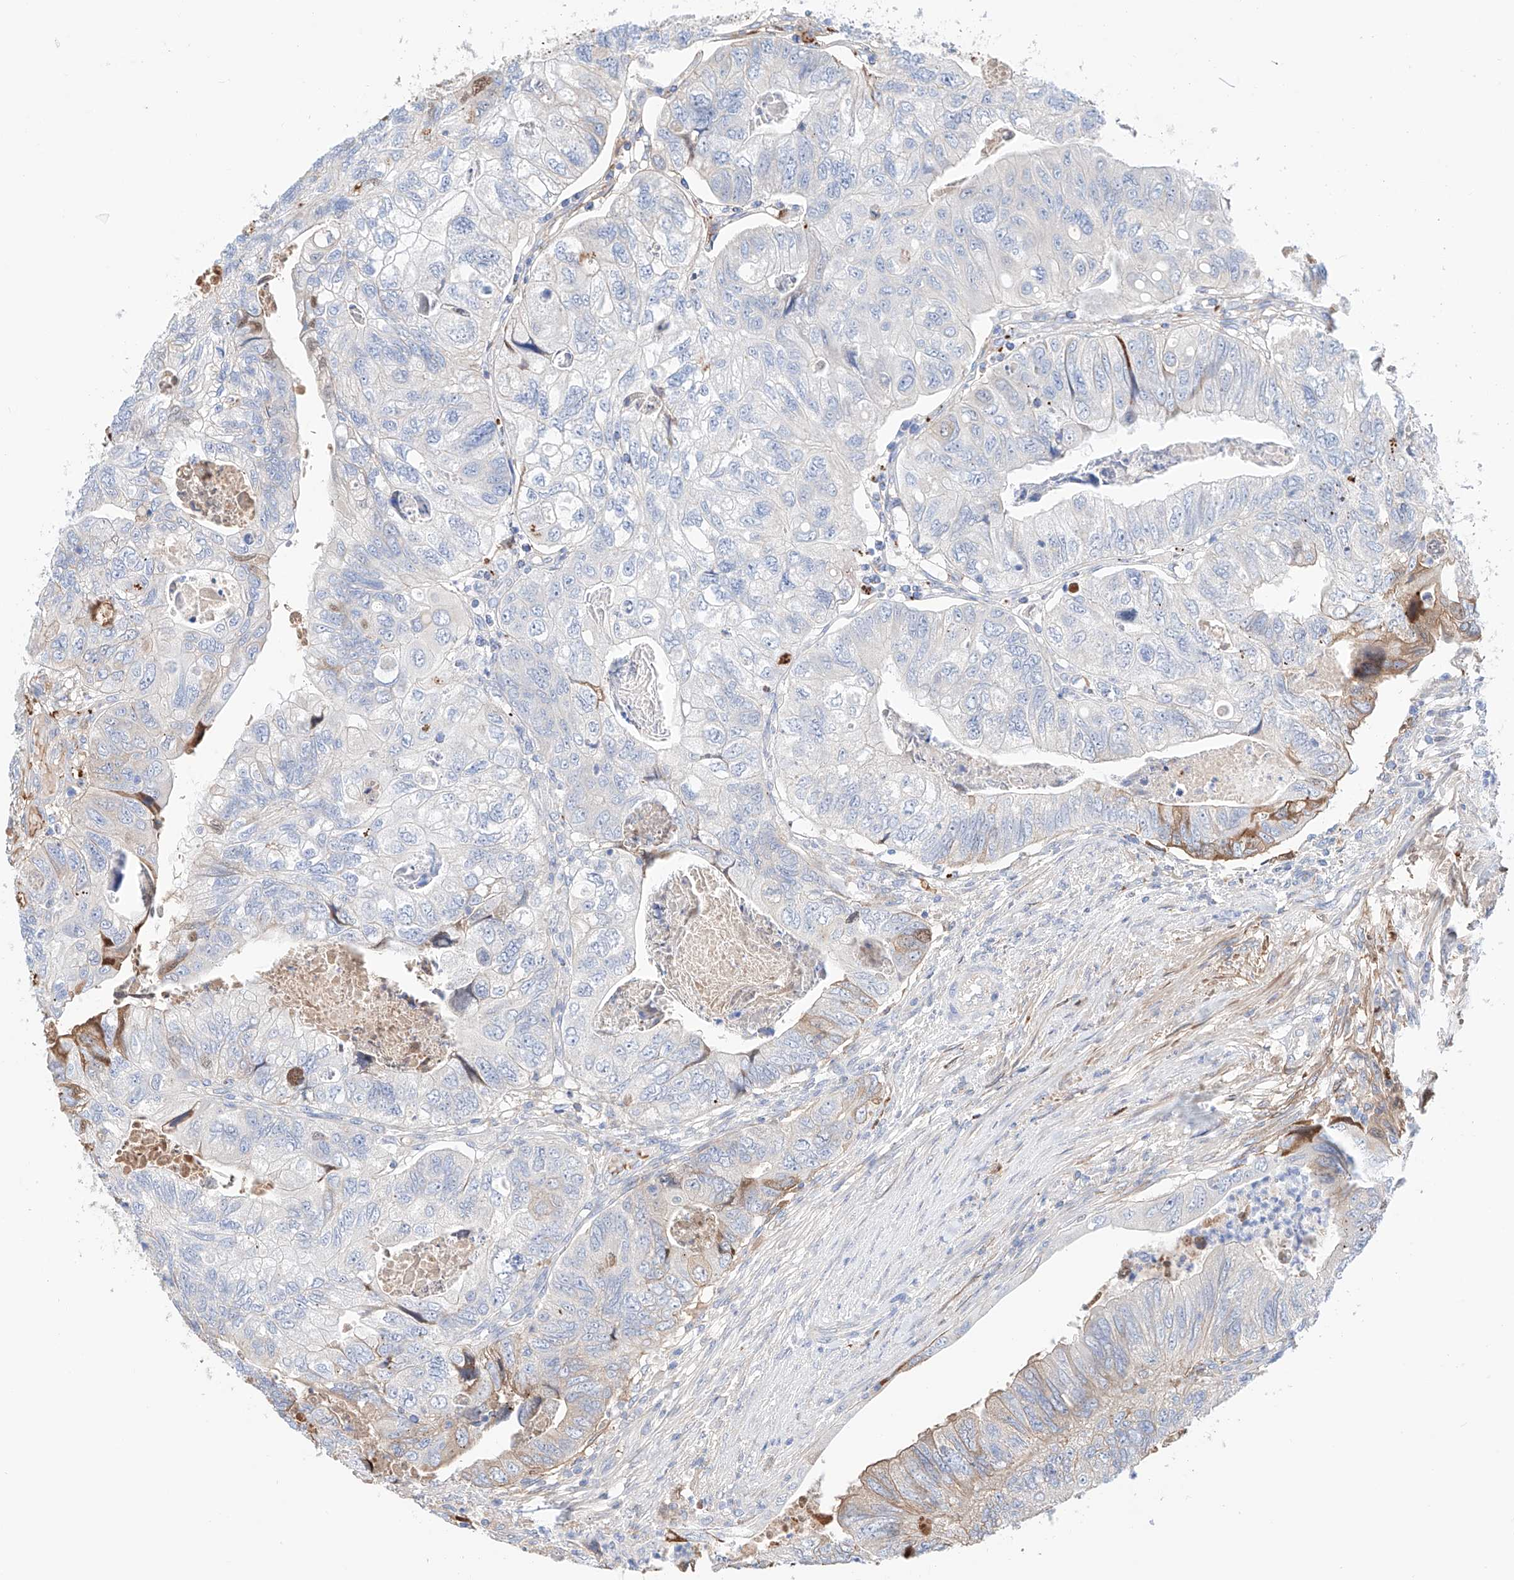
{"staining": {"intensity": "moderate", "quantity": "<25%", "location": "cytoplasmic/membranous"}, "tissue": "colorectal cancer", "cell_type": "Tumor cells", "image_type": "cancer", "snomed": [{"axis": "morphology", "description": "Adenocarcinoma, NOS"}, {"axis": "topography", "description": "Rectum"}], "caption": "A low amount of moderate cytoplasmic/membranous staining is present in approximately <25% of tumor cells in colorectal cancer (adenocarcinoma) tissue. Nuclei are stained in blue.", "gene": "PGGT1B", "patient": {"sex": "male", "age": 63}}